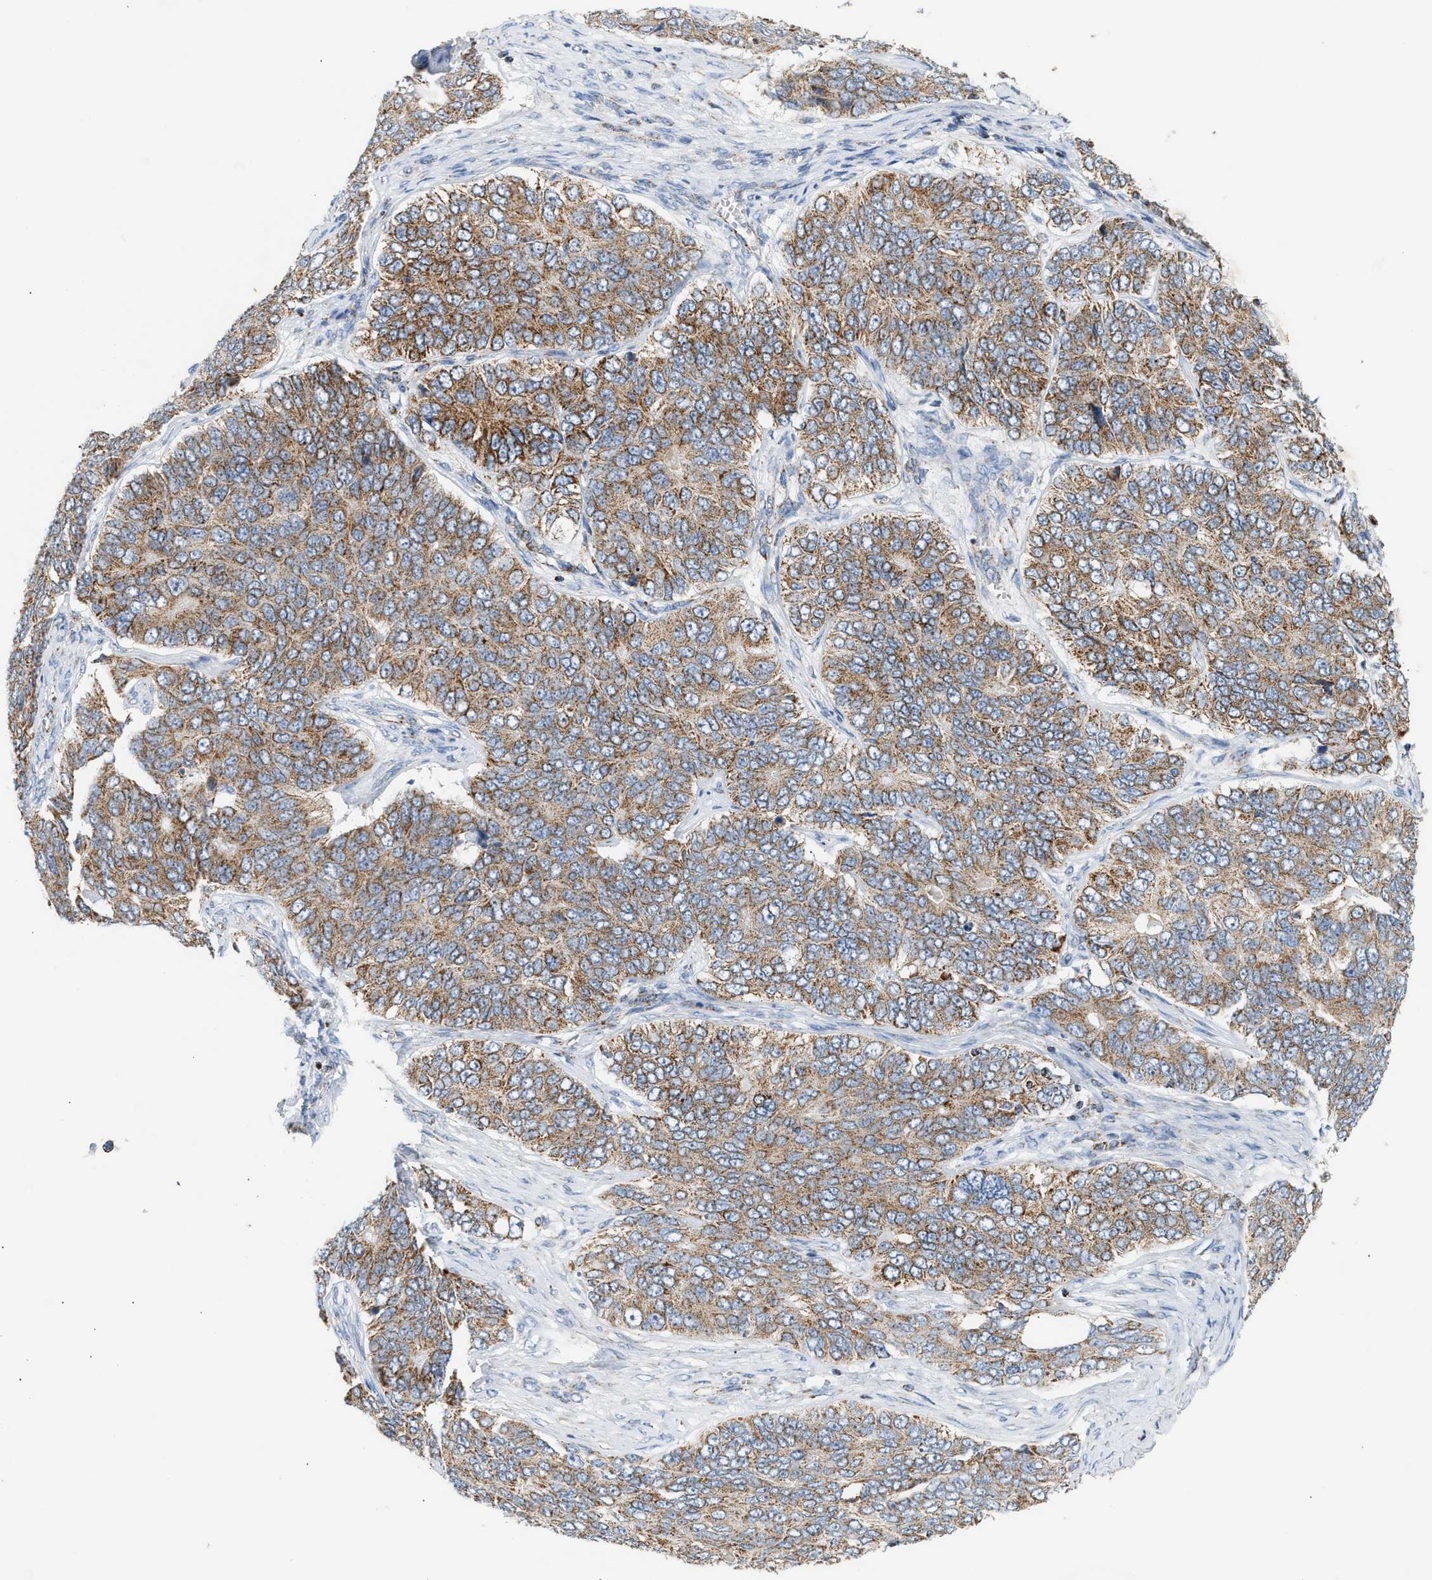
{"staining": {"intensity": "moderate", "quantity": ">75%", "location": "cytoplasmic/membranous"}, "tissue": "ovarian cancer", "cell_type": "Tumor cells", "image_type": "cancer", "snomed": [{"axis": "morphology", "description": "Carcinoma, endometroid"}, {"axis": "topography", "description": "Ovary"}], "caption": "Human ovarian endometroid carcinoma stained for a protein (brown) shows moderate cytoplasmic/membranous positive staining in about >75% of tumor cells.", "gene": "OGDH", "patient": {"sex": "female", "age": 51}}